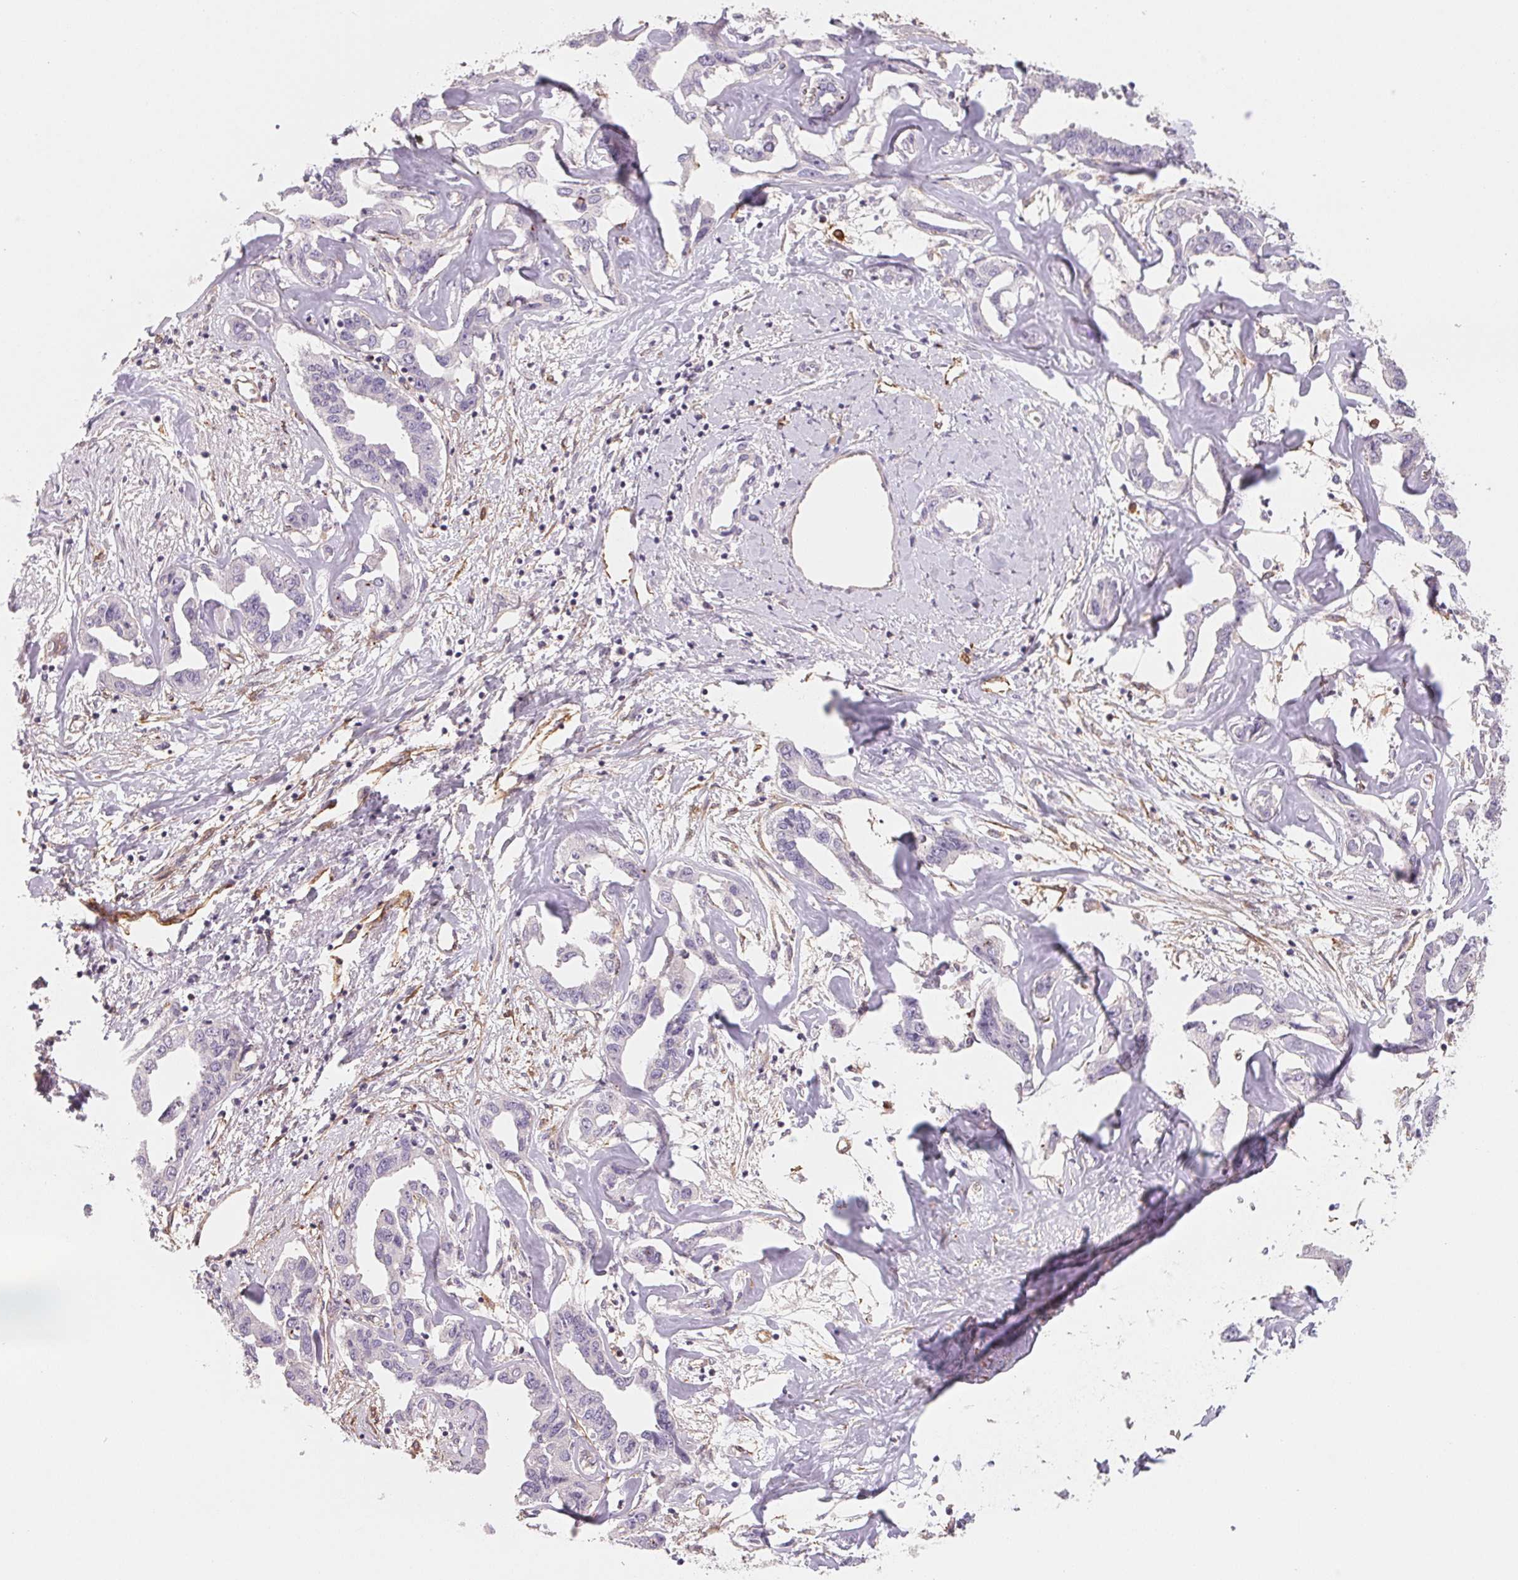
{"staining": {"intensity": "negative", "quantity": "none", "location": "none"}, "tissue": "liver cancer", "cell_type": "Tumor cells", "image_type": "cancer", "snomed": [{"axis": "morphology", "description": "Cholangiocarcinoma"}, {"axis": "topography", "description": "Liver"}], "caption": "There is no significant expression in tumor cells of liver cancer.", "gene": "ANKRD13B", "patient": {"sex": "male", "age": 59}}